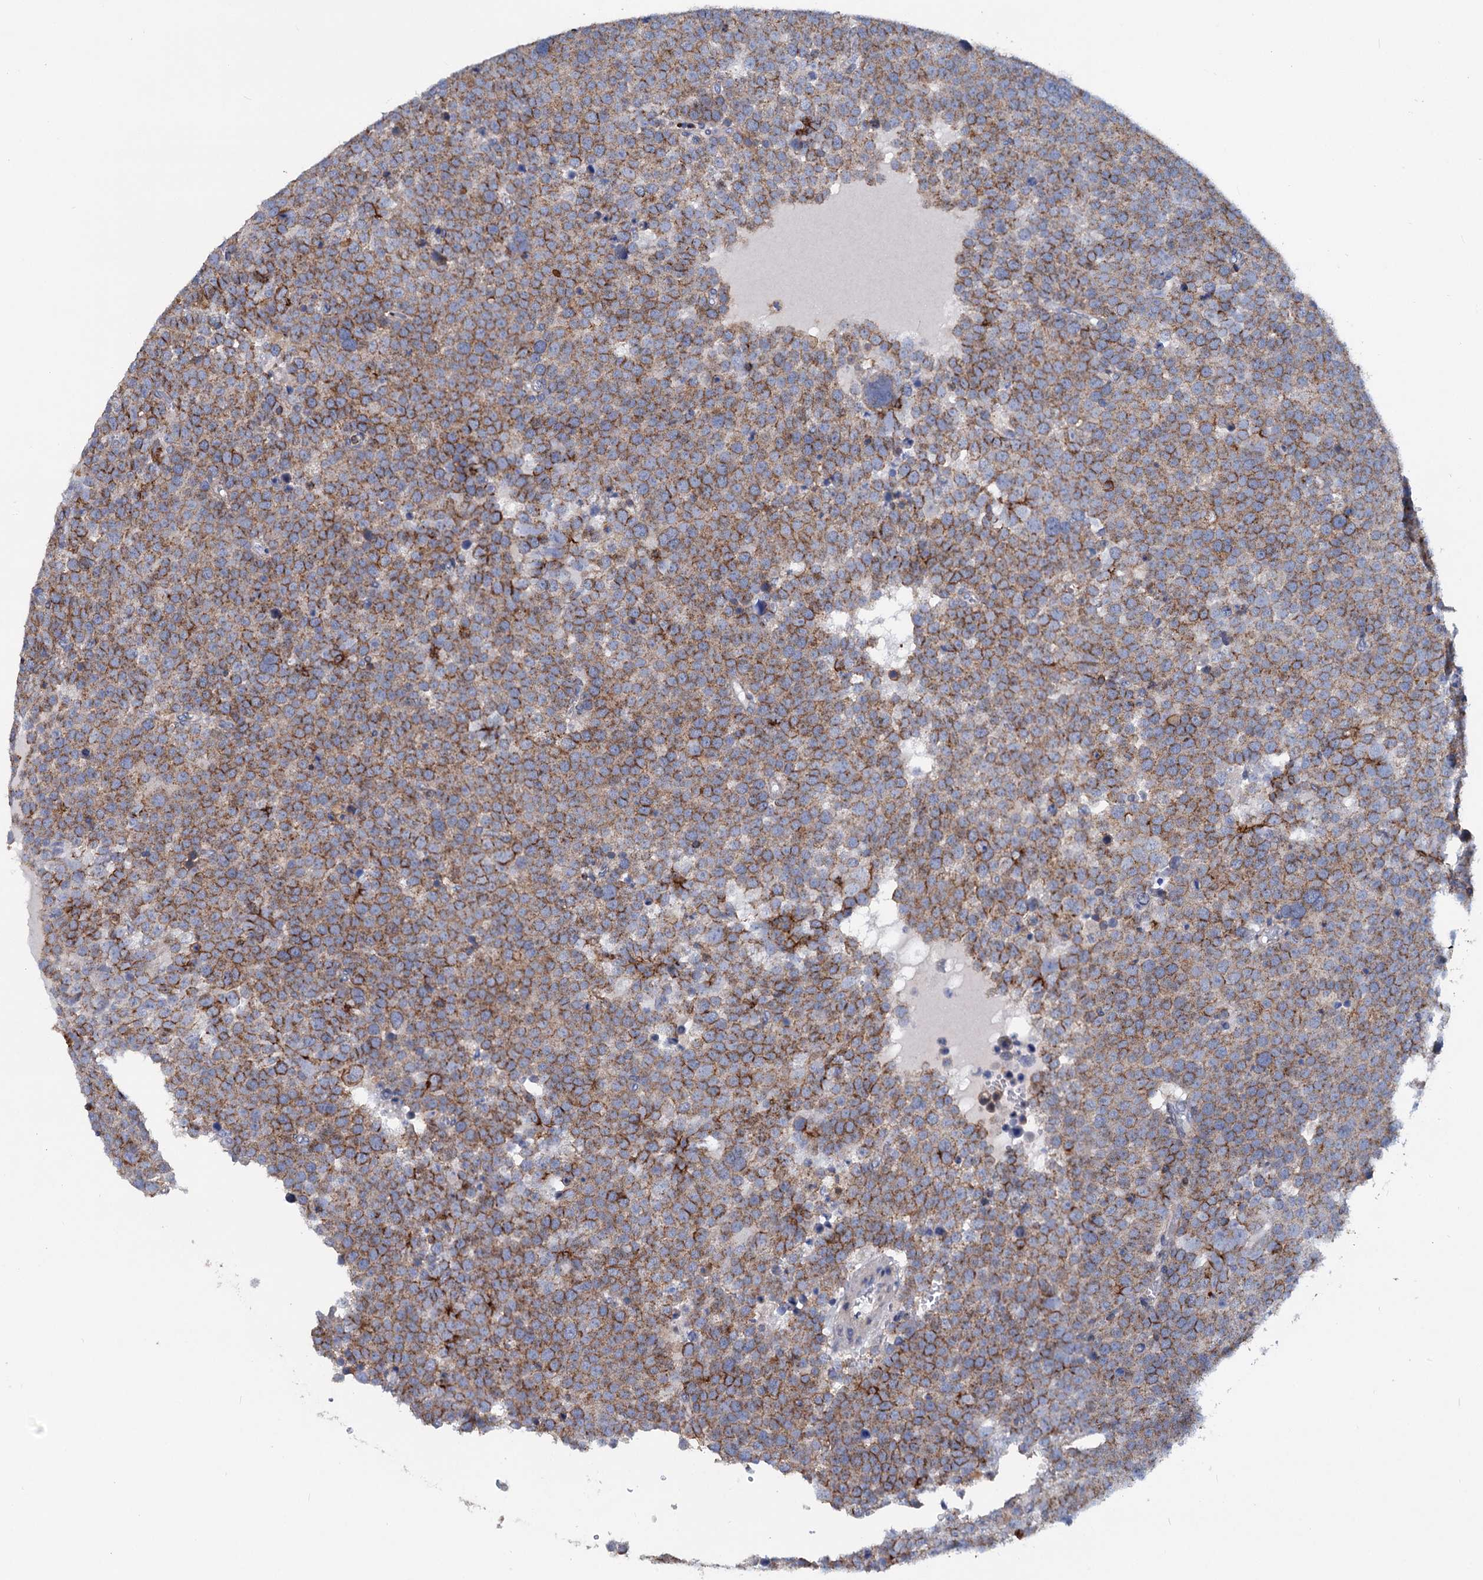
{"staining": {"intensity": "moderate", "quantity": ">75%", "location": "cytoplasmic/membranous"}, "tissue": "testis cancer", "cell_type": "Tumor cells", "image_type": "cancer", "snomed": [{"axis": "morphology", "description": "Seminoma, NOS"}, {"axis": "topography", "description": "Testis"}], "caption": "Protein expression analysis of human seminoma (testis) reveals moderate cytoplasmic/membranous expression in approximately >75% of tumor cells.", "gene": "LRCH4", "patient": {"sex": "male", "age": 71}}